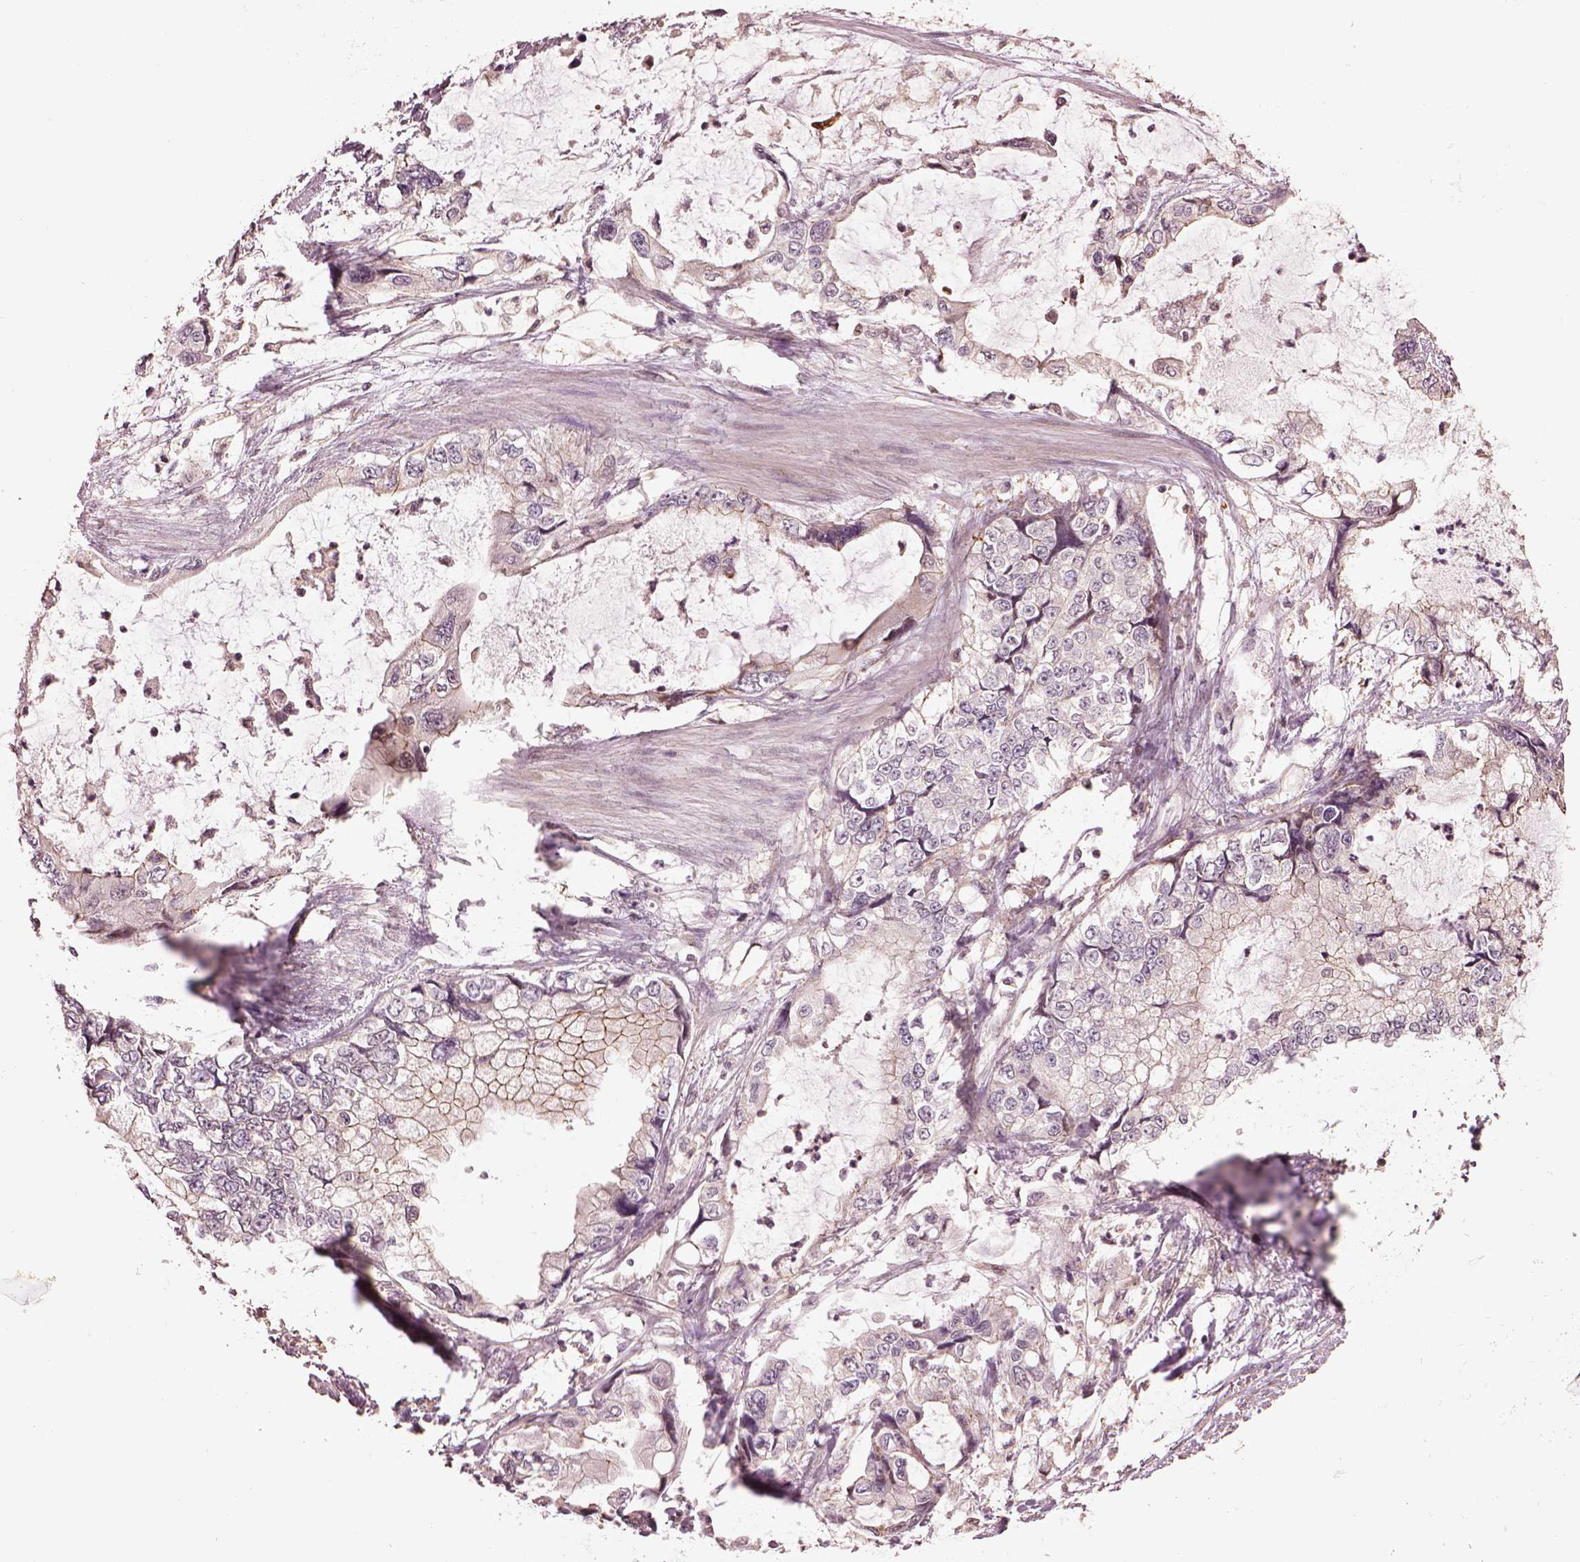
{"staining": {"intensity": "weak", "quantity": "<25%", "location": "cytoplasmic/membranous"}, "tissue": "stomach cancer", "cell_type": "Tumor cells", "image_type": "cancer", "snomed": [{"axis": "morphology", "description": "Adenocarcinoma, NOS"}, {"axis": "topography", "description": "Pancreas"}, {"axis": "topography", "description": "Stomach, upper"}, {"axis": "topography", "description": "Stomach"}], "caption": "High magnification brightfield microscopy of adenocarcinoma (stomach) stained with DAB (brown) and counterstained with hematoxylin (blue): tumor cells show no significant staining.", "gene": "MTHFS", "patient": {"sex": "male", "age": 77}}